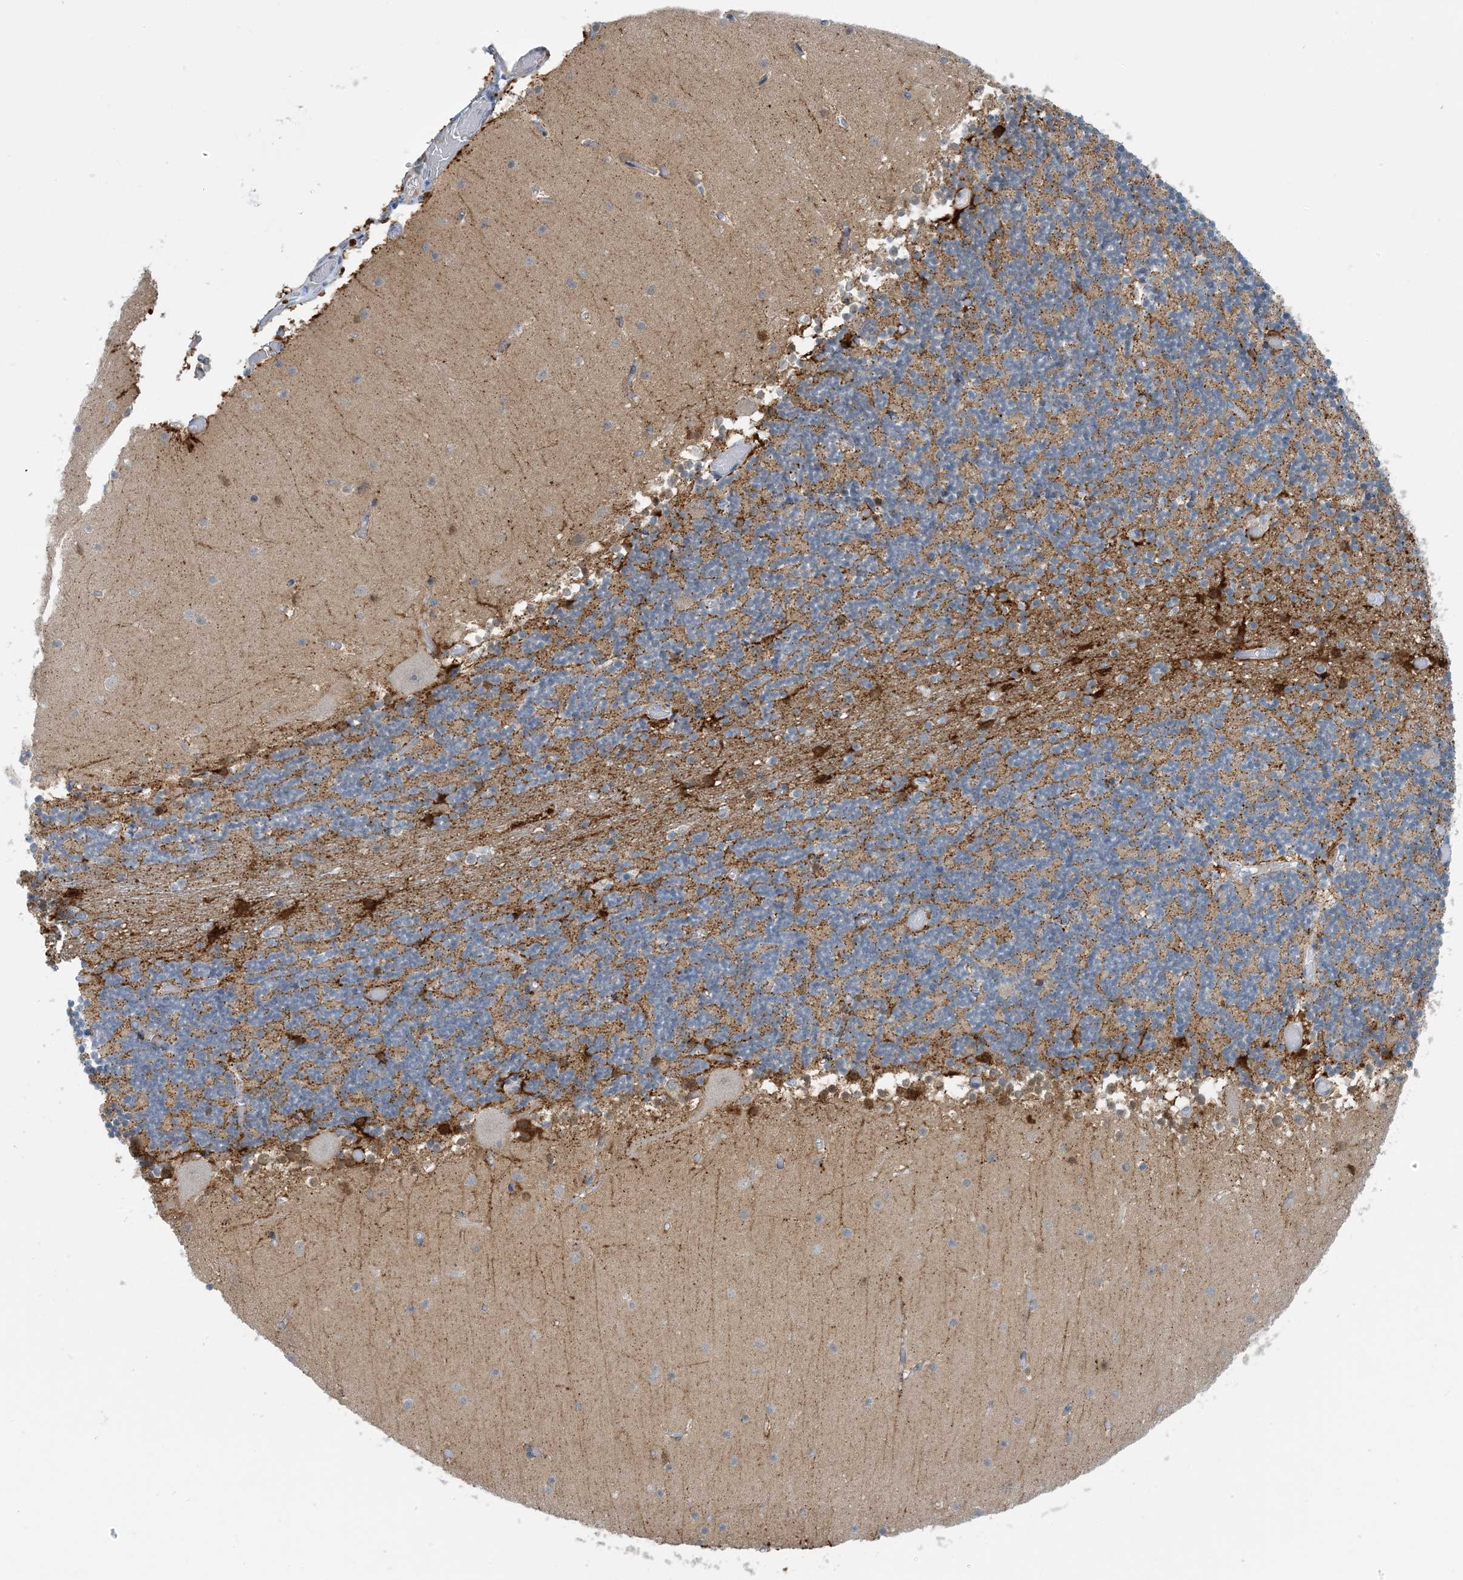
{"staining": {"intensity": "weak", "quantity": "25%-75%", "location": "cytoplasmic/membranous"}, "tissue": "cerebellum", "cell_type": "Cells in granular layer", "image_type": "normal", "snomed": [{"axis": "morphology", "description": "Normal tissue, NOS"}, {"axis": "topography", "description": "Cerebellum"}], "caption": "Weak cytoplasmic/membranous positivity is identified in approximately 25%-75% of cells in granular layer in benign cerebellum.", "gene": "EIF2A", "patient": {"sex": "female", "age": 28}}